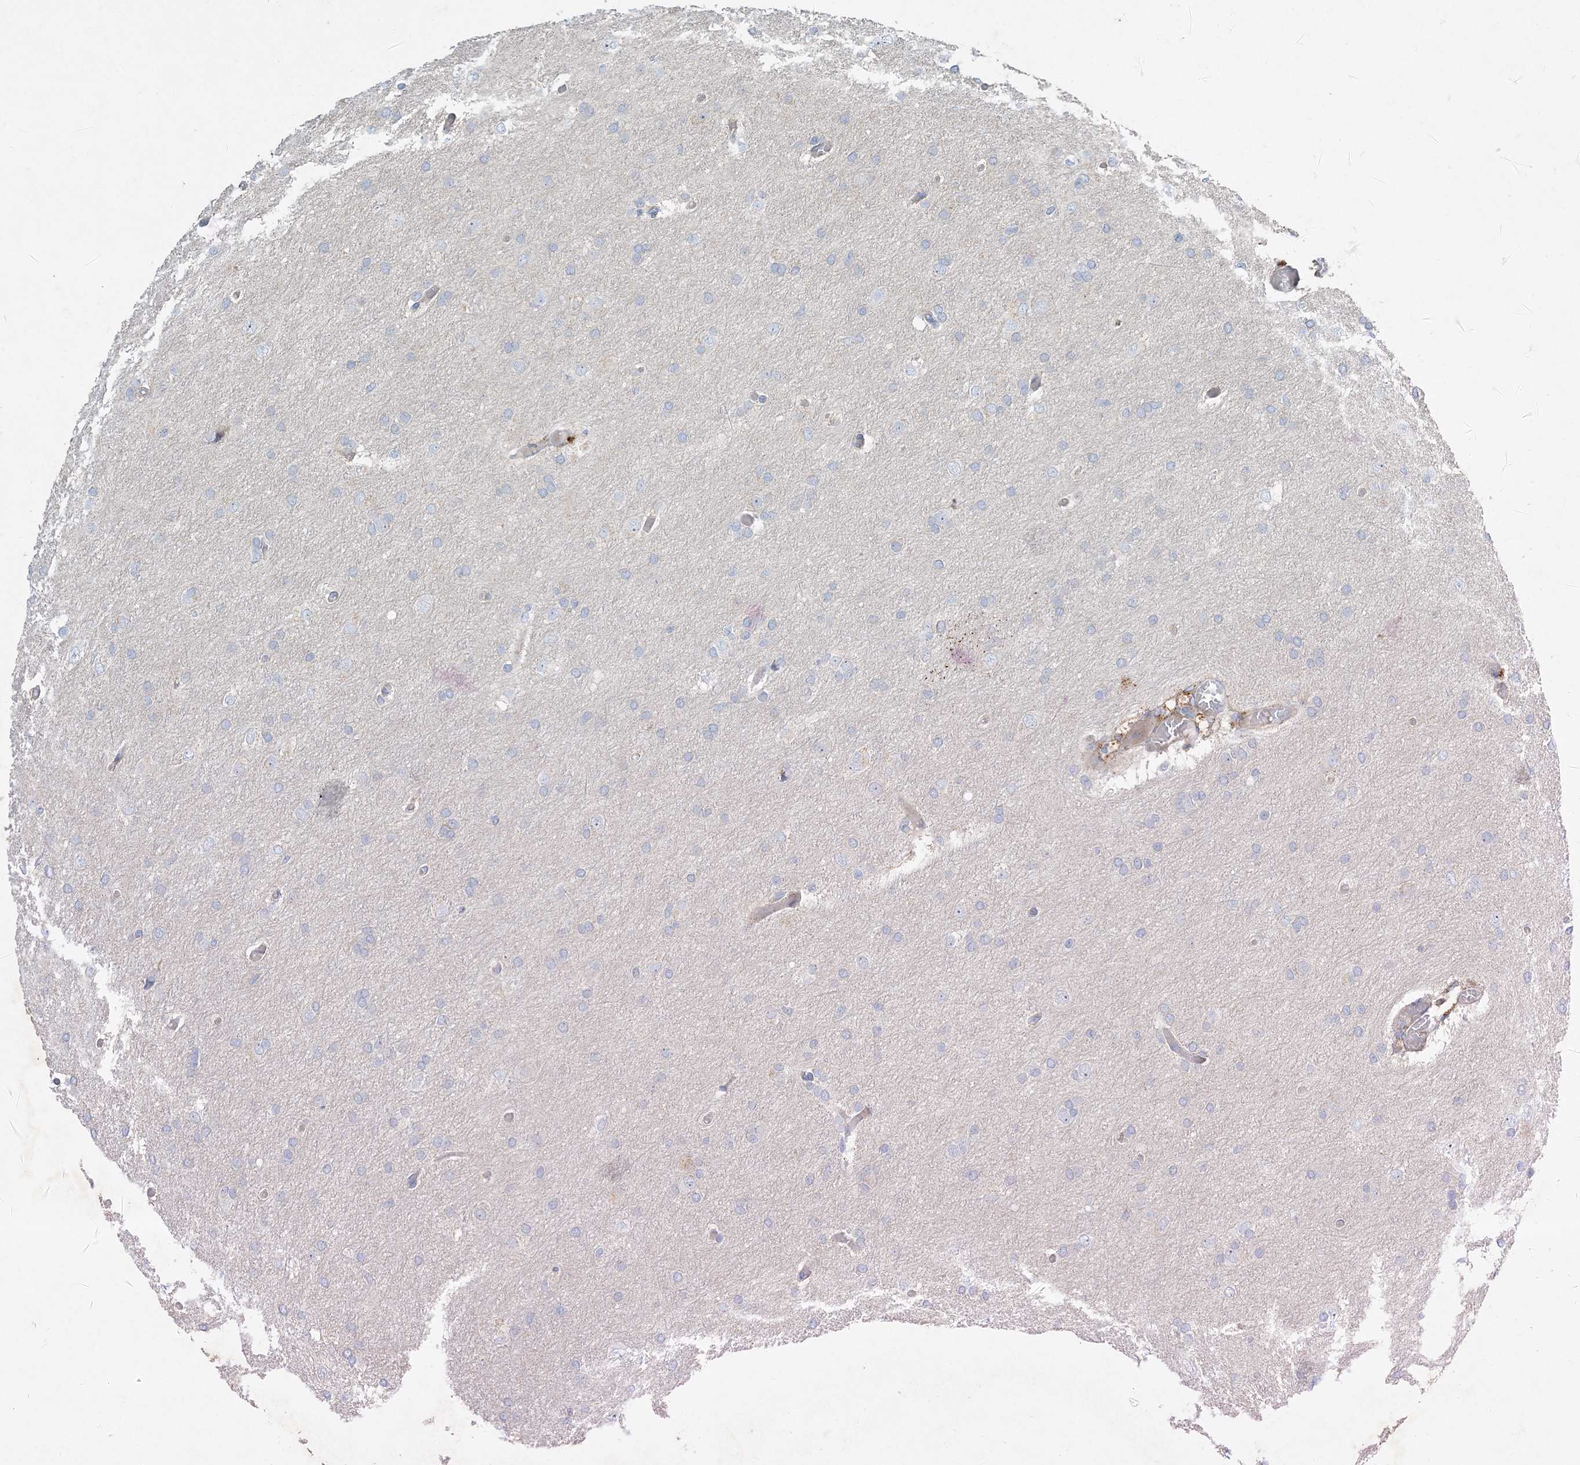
{"staining": {"intensity": "negative", "quantity": "none", "location": "none"}, "tissue": "glioma", "cell_type": "Tumor cells", "image_type": "cancer", "snomed": [{"axis": "morphology", "description": "Glioma, malignant, High grade"}, {"axis": "topography", "description": "Cerebral cortex"}], "caption": "This is a photomicrograph of IHC staining of glioma, which shows no positivity in tumor cells.", "gene": "LTN1", "patient": {"sex": "female", "age": 36}}